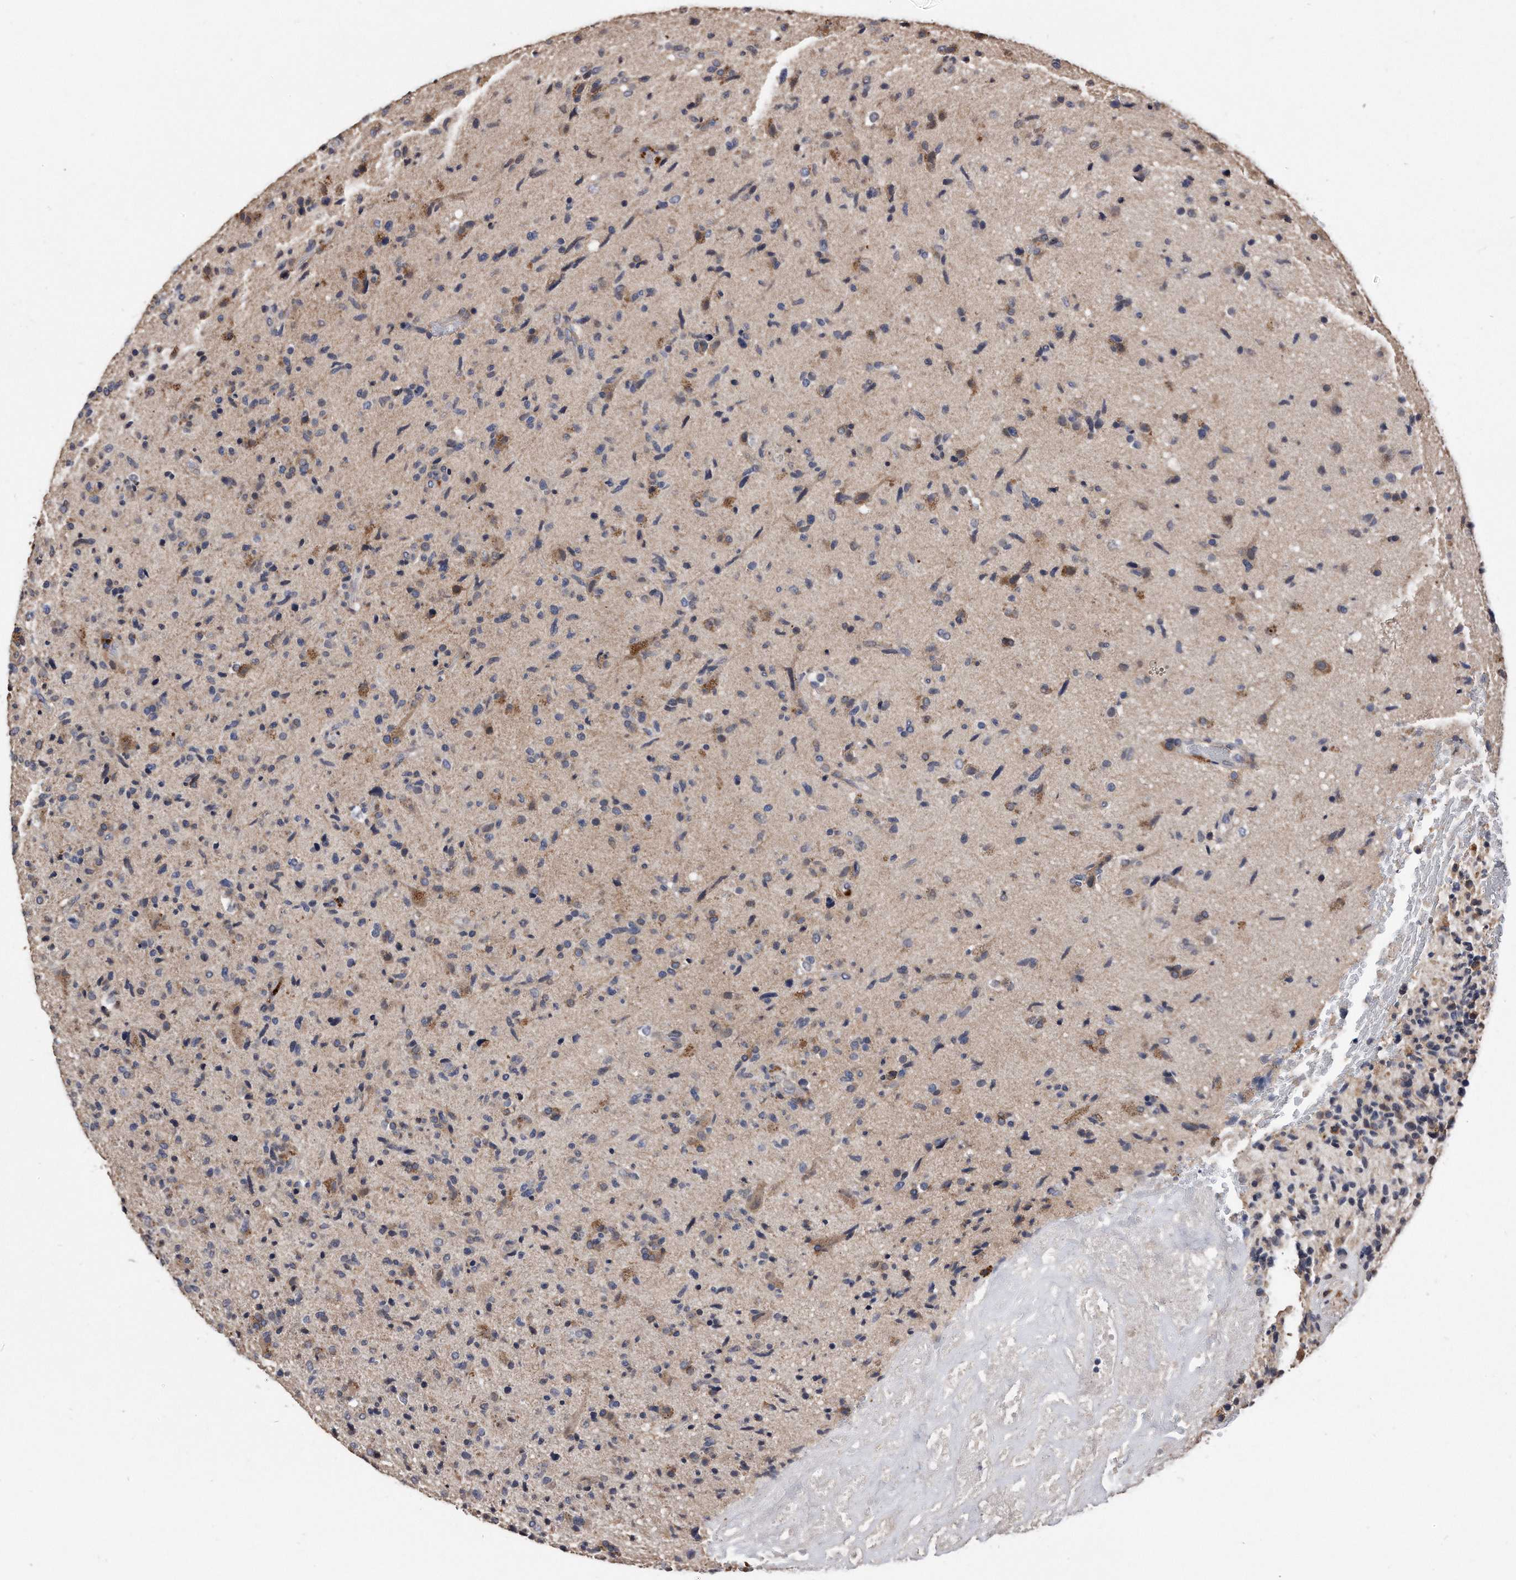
{"staining": {"intensity": "weak", "quantity": "<25%", "location": "cytoplasmic/membranous"}, "tissue": "glioma", "cell_type": "Tumor cells", "image_type": "cancer", "snomed": [{"axis": "morphology", "description": "Glioma, malignant, High grade"}, {"axis": "topography", "description": "Brain"}], "caption": "There is no significant staining in tumor cells of high-grade glioma (malignant). Nuclei are stained in blue.", "gene": "IL20RA", "patient": {"sex": "male", "age": 72}}